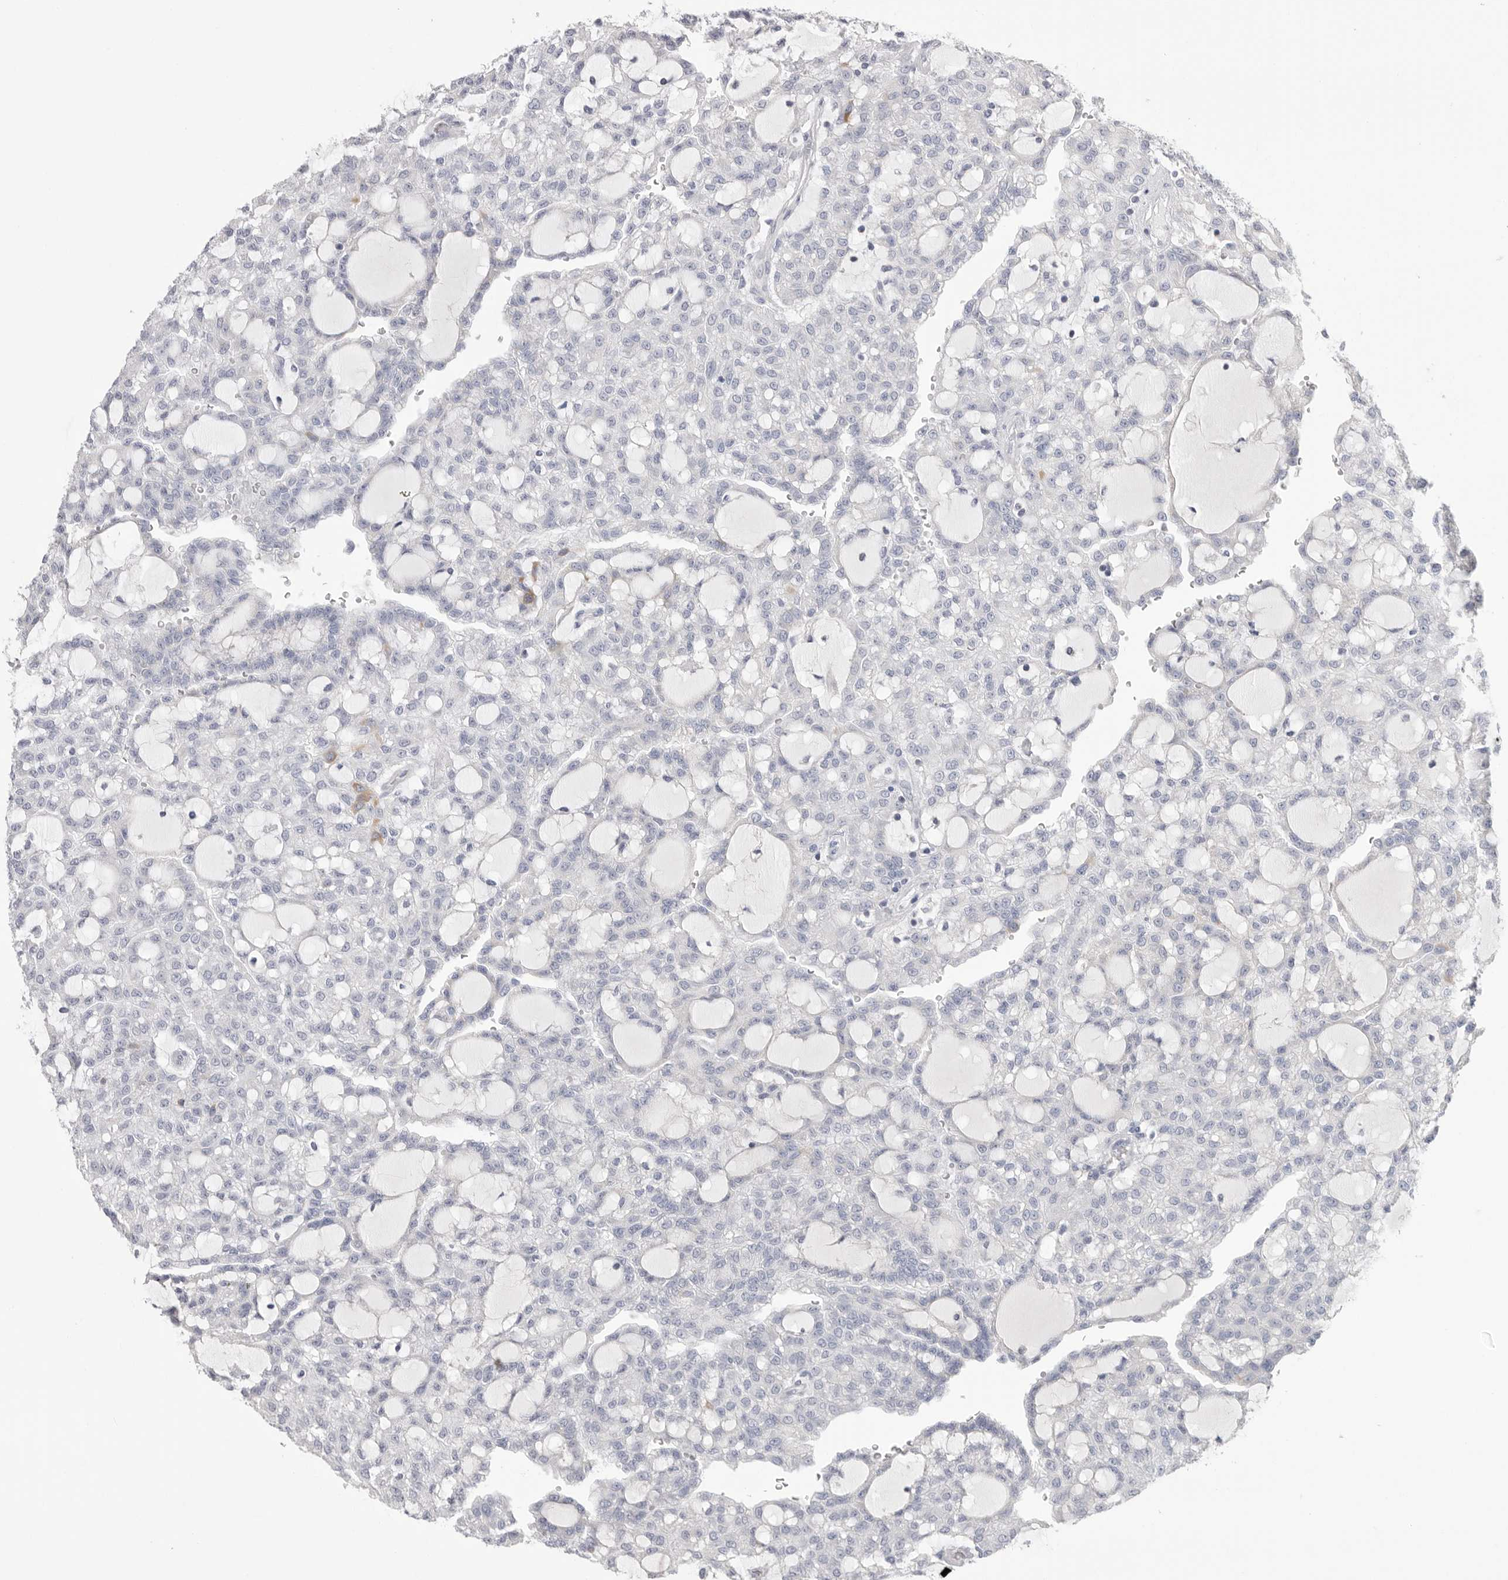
{"staining": {"intensity": "negative", "quantity": "none", "location": "none"}, "tissue": "renal cancer", "cell_type": "Tumor cells", "image_type": "cancer", "snomed": [{"axis": "morphology", "description": "Adenocarcinoma, NOS"}, {"axis": "topography", "description": "Kidney"}], "caption": "Immunohistochemistry (IHC) of renal cancer (adenocarcinoma) exhibits no positivity in tumor cells.", "gene": "VDAC3", "patient": {"sex": "male", "age": 63}}